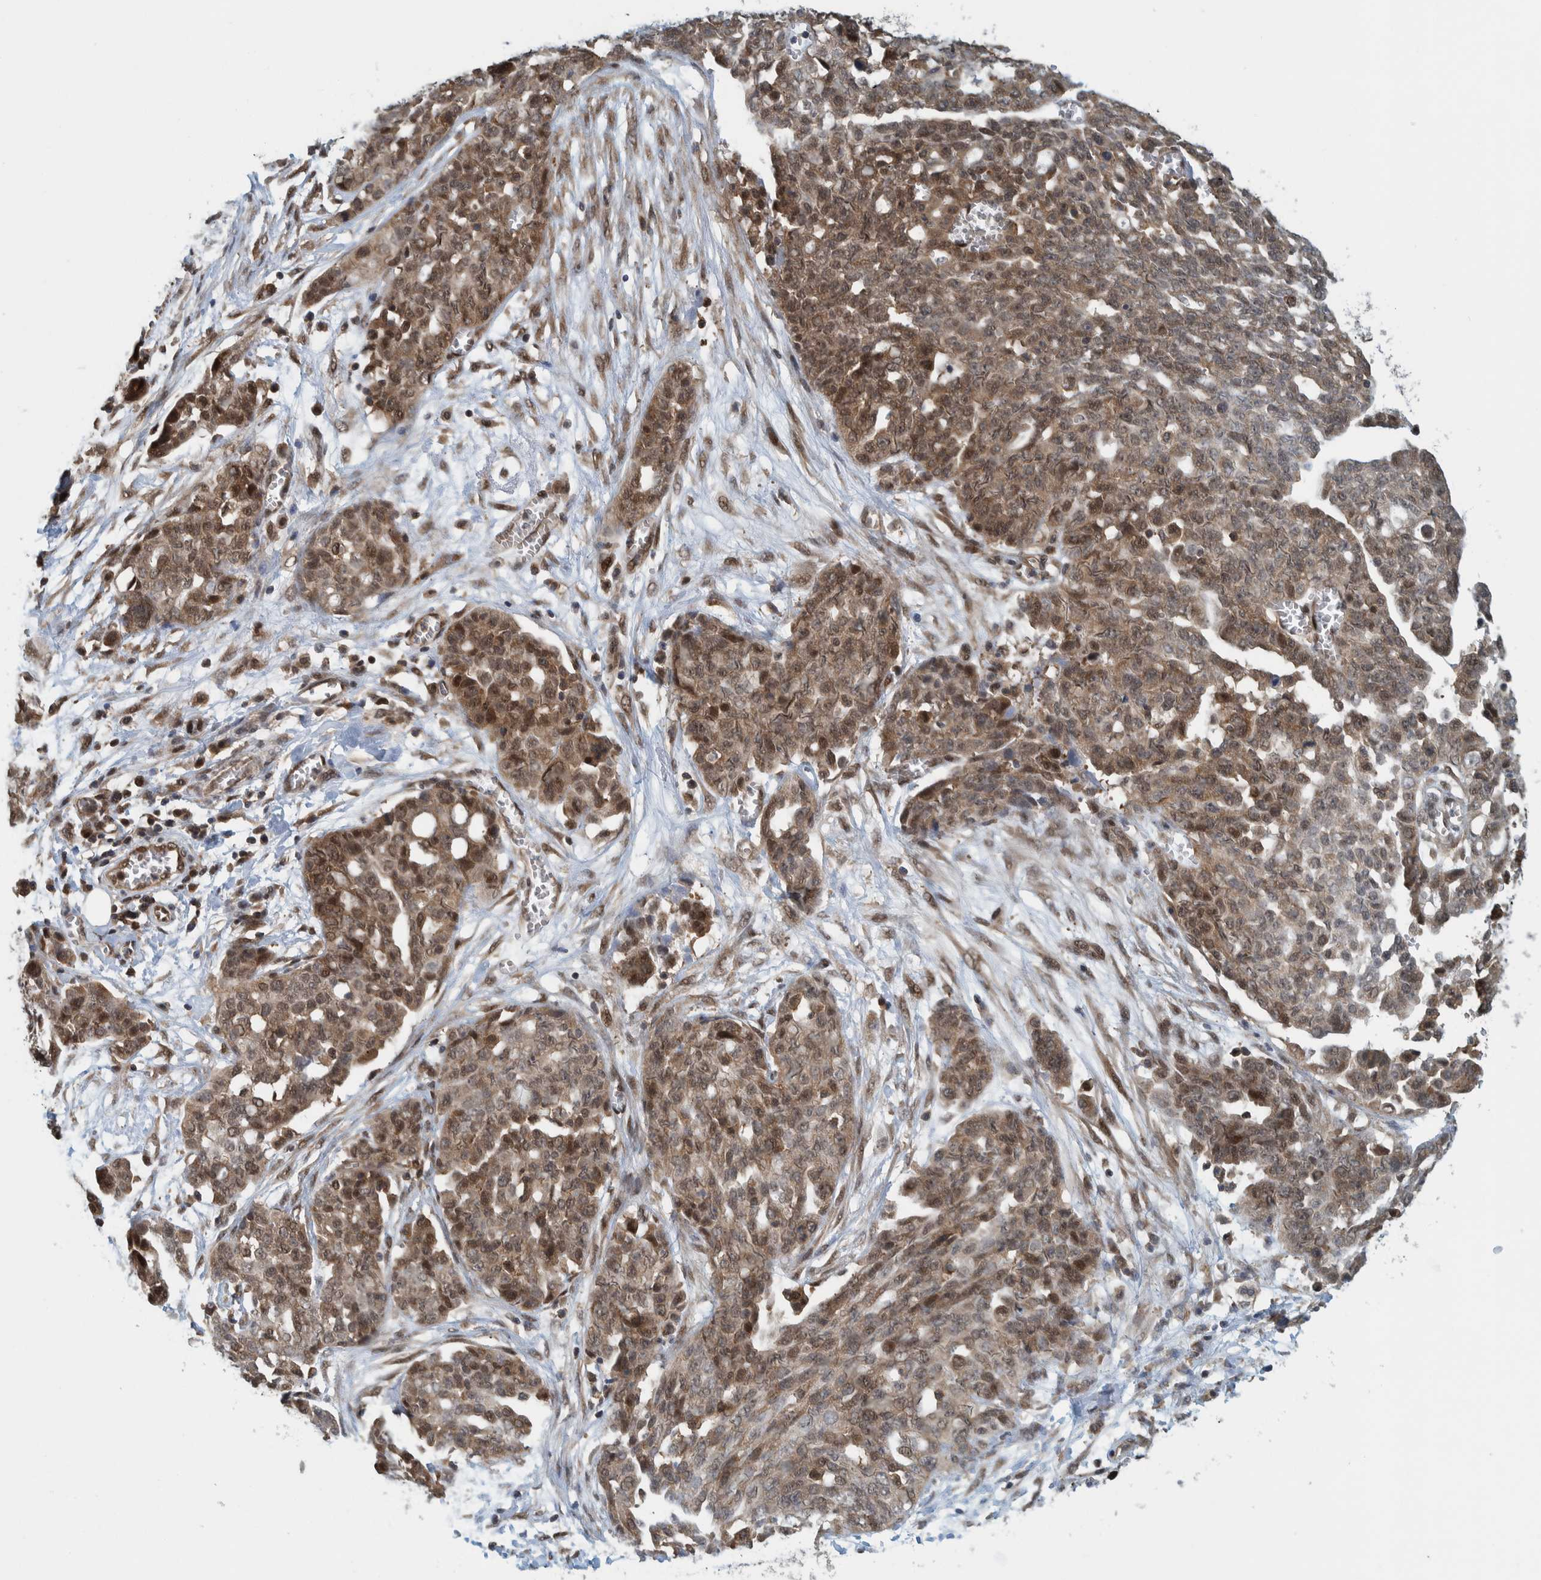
{"staining": {"intensity": "moderate", "quantity": "25%-75%", "location": "cytoplasmic/membranous,nuclear"}, "tissue": "ovarian cancer", "cell_type": "Tumor cells", "image_type": "cancer", "snomed": [{"axis": "morphology", "description": "Cystadenocarcinoma, serous, NOS"}, {"axis": "topography", "description": "Soft tissue"}, {"axis": "topography", "description": "Ovary"}], "caption": "There is medium levels of moderate cytoplasmic/membranous and nuclear expression in tumor cells of serous cystadenocarcinoma (ovarian), as demonstrated by immunohistochemical staining (brown color).", "gene": "COPS3", "patient": {"sex": "female", "age": 57}}